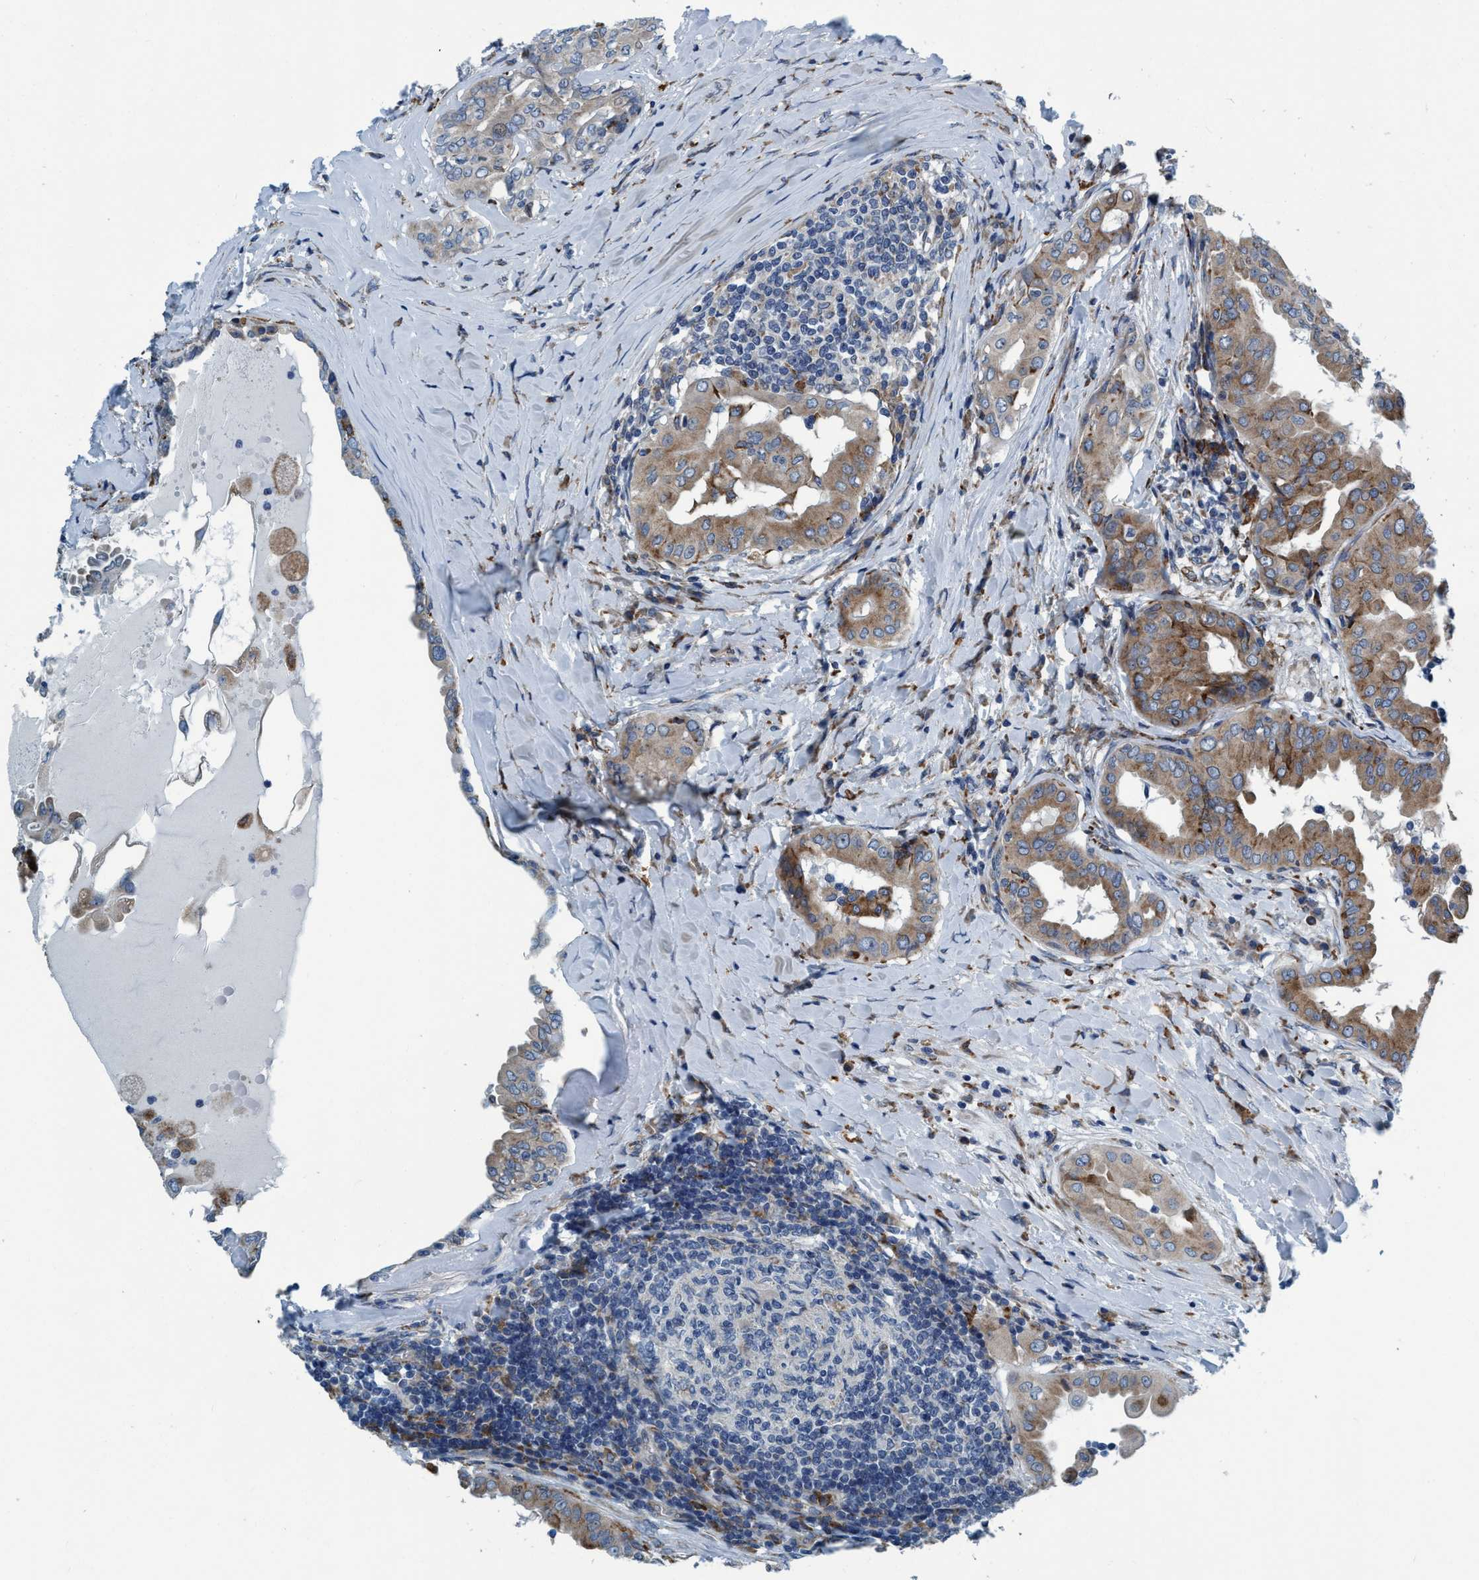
{"staining": {"intensity": "moderate", "quantity": ">75%", "location": "cytoplasmic/membranous"}, "tissue": "thyroid cancer", "cell_type": "Tumor cells", "image_type": "cancer", "snomed": [{"axis": "morphology", "description": "Papillary adenocarcinoma, NOS"}, {"axis": "topography", "description": "Thyroid gland"}], "caption": "DAB immunohistochemical staining of human papillary adenocarcinoma (thyroid) demonstrates moderate cytoplasmic/membranous protein staining in approximately >75% of tumor cells.", "gene": "ARMC9", "patient": {"sex": "male", "age": 33}}